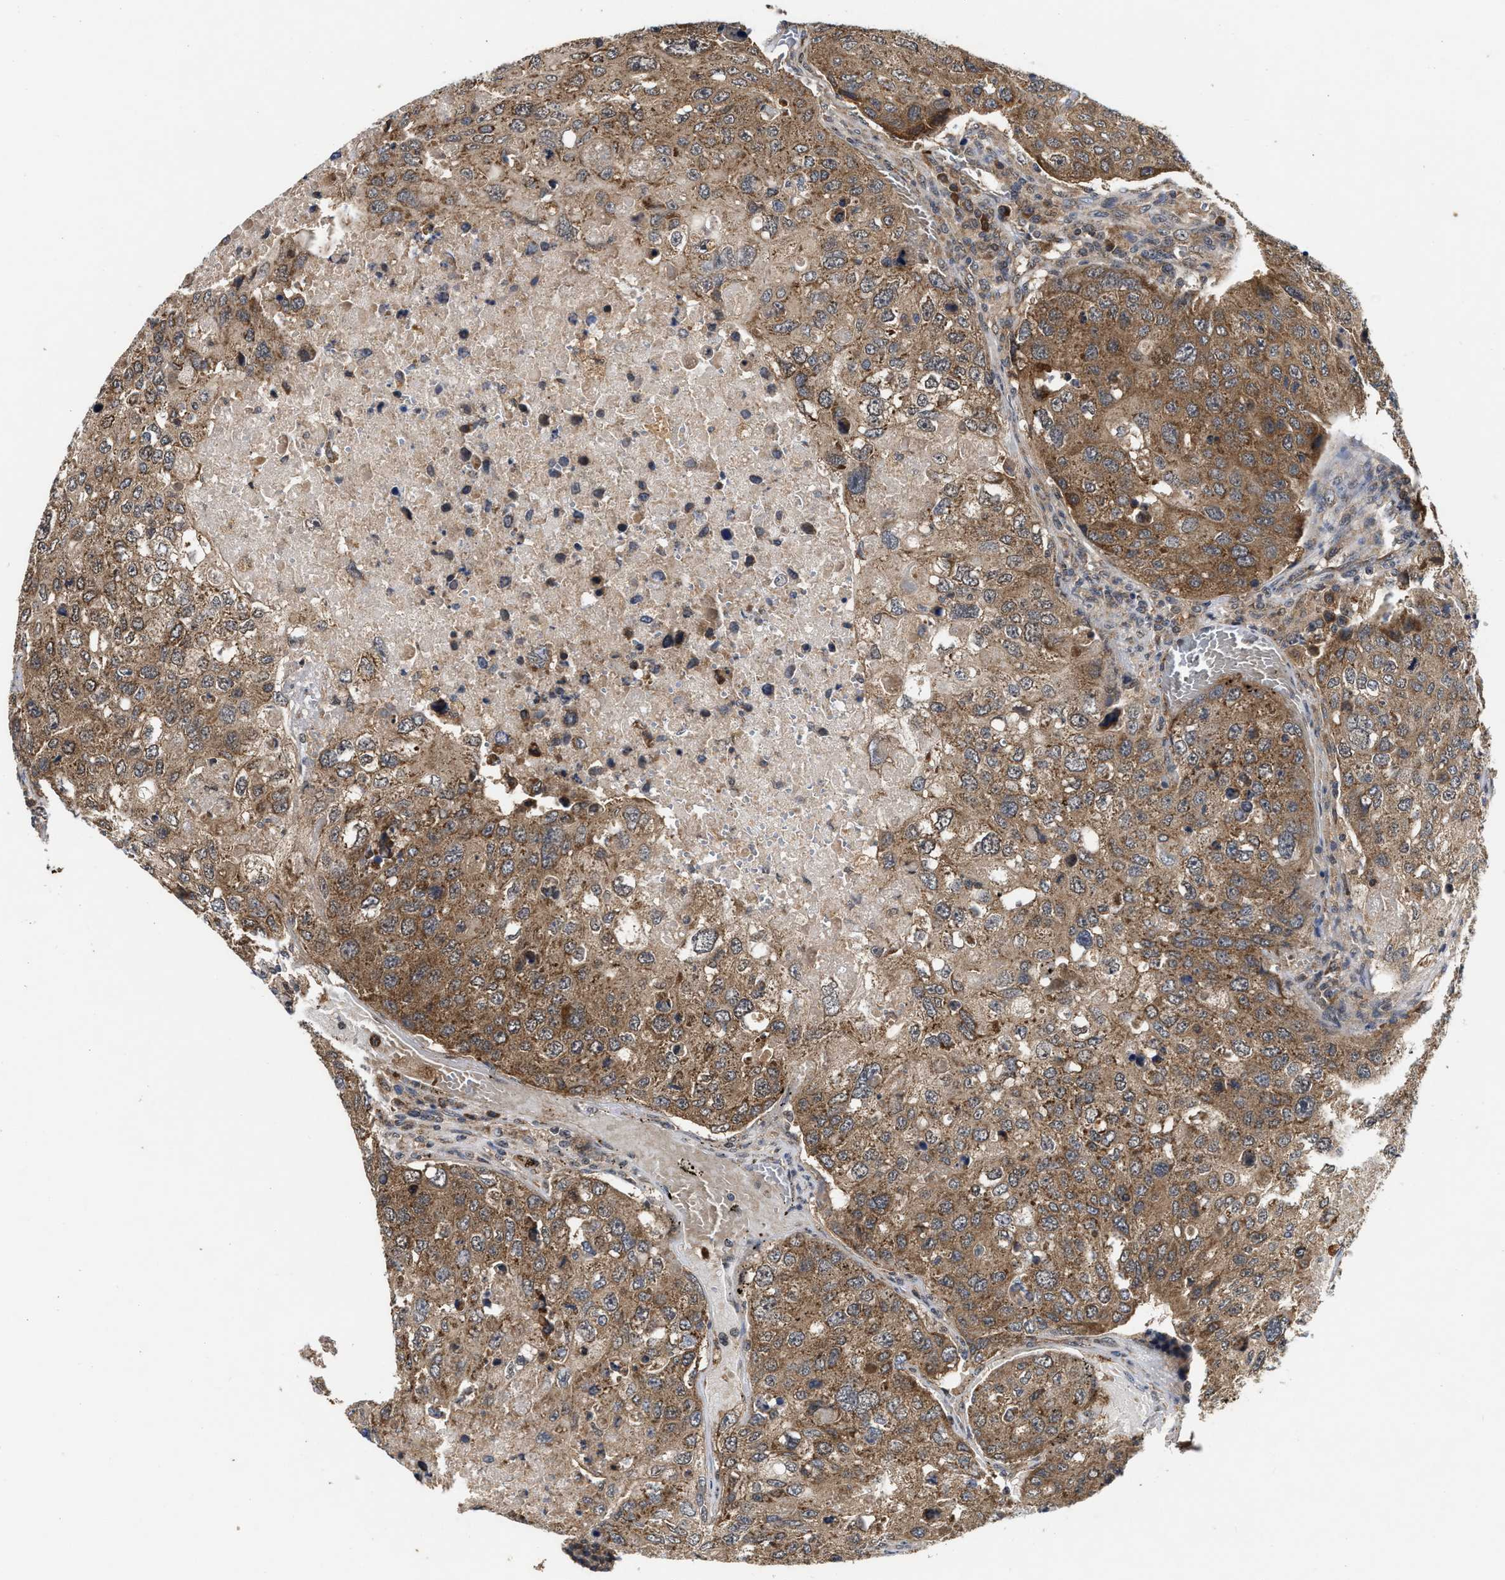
{"staining": {"intensity": "moderate", "quantity": ">75%", "location": "cytoplasmic/membranous"}, "tissue": "urothelial cancer", "cell_type": "Tumor cells", "image_type": "cancer", "snomed": [{"axis": "morphology", "description": "Urothelial carcinoma, High grade"}, {"axis": "topography", "description": "Lymph node"}, {"axis": "topography", "description": "Urinary bladder"}], "caption": "Immunohistochemical staining of high-grade urothelial carcinoma displays medium levels of moderate cytoplasmic/membranous protein staining in about >75% of tumor cells. (IHC, brightfield microscopy, high magnification).", "gene": "CFLAR", "patient": {"sex": "male", "age": 51}}